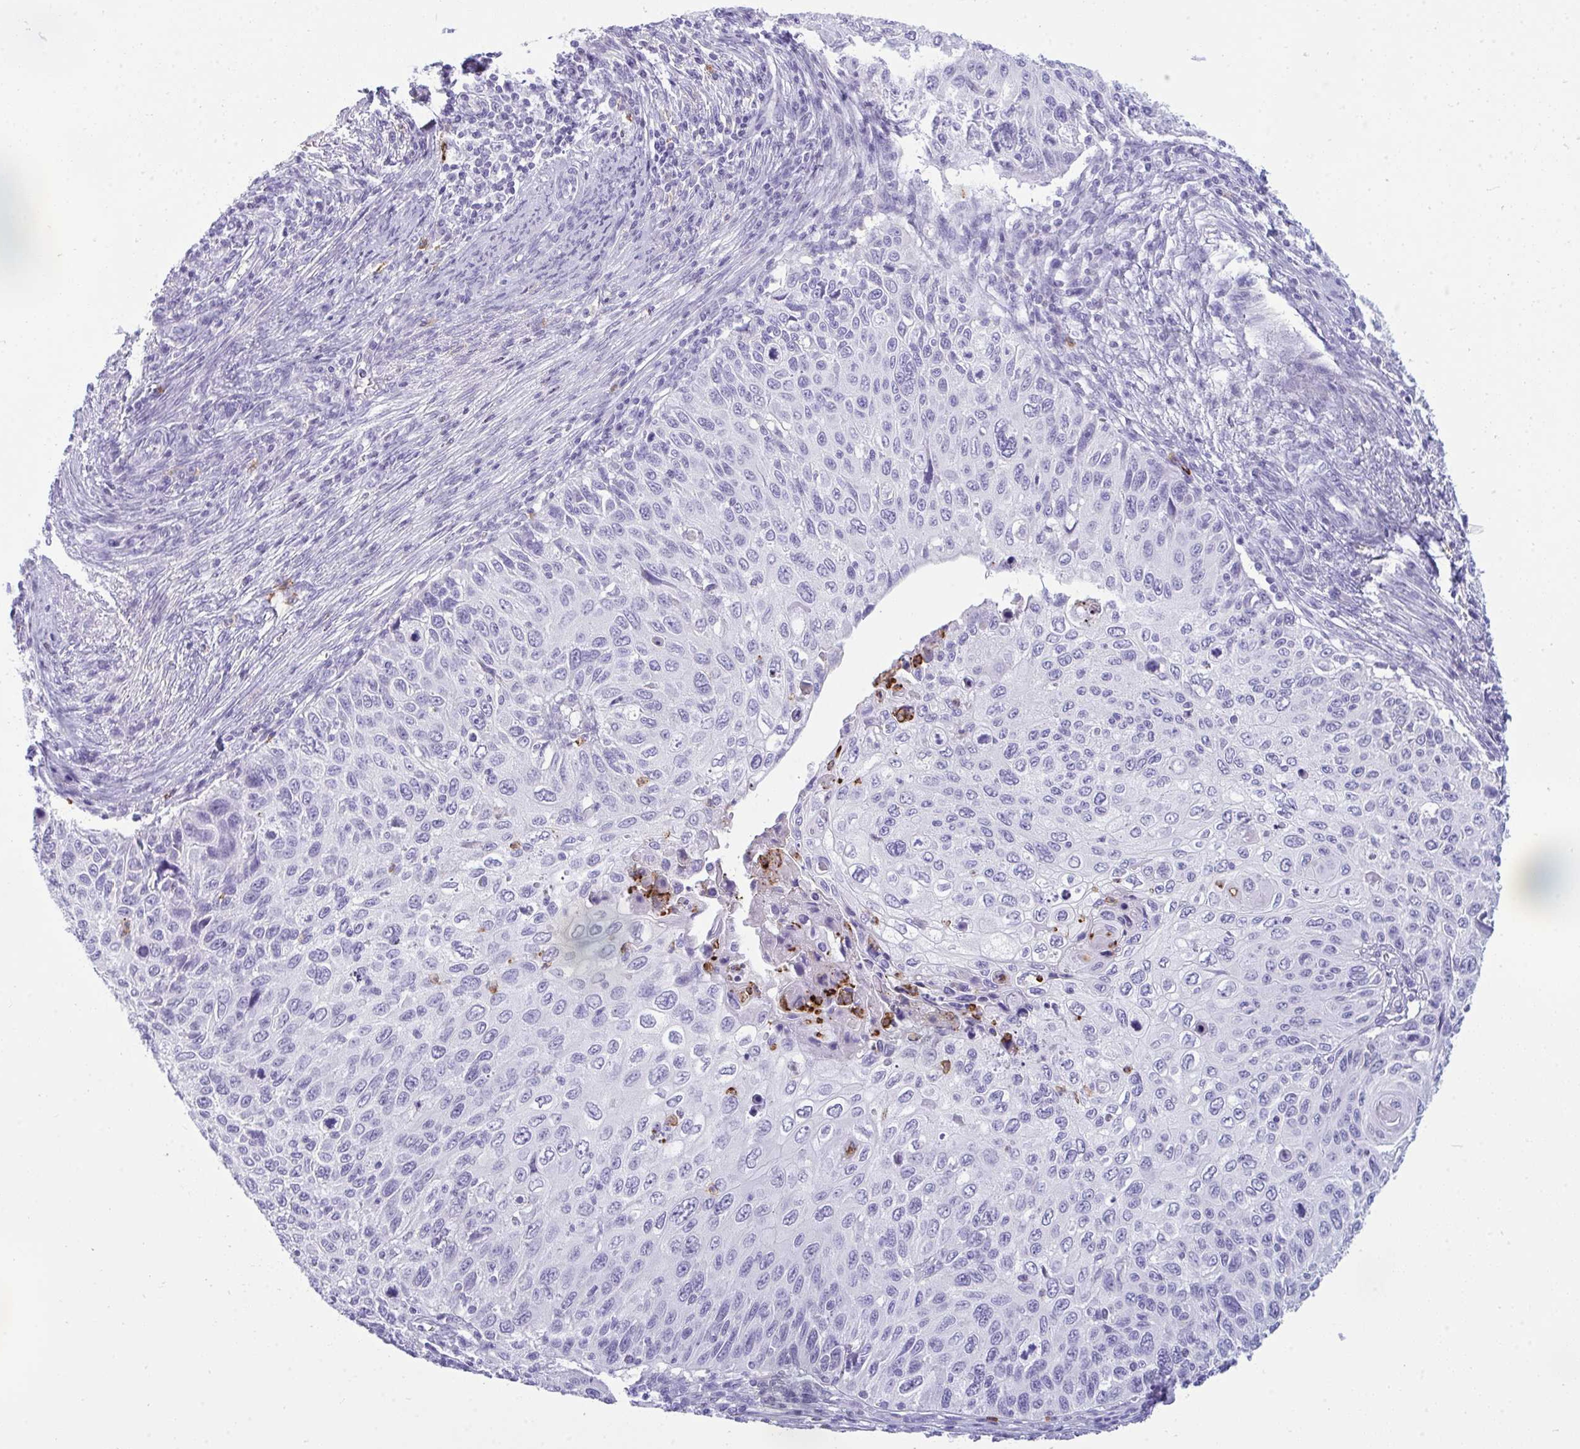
{"staining": {"intensity": "negative", "quantity": "none", "location": "none"}, "tissue": "cervical cancer", "cell_type": "Tumor cells", "image_type": "cancer", "snomed": [{"axis": "morphology", "description": "Squamous cell carcinoma, NOS"}, {"axis": "topography", "description": "Cervix"}], "caption": "DAB immunohistochemical staining of cervical cancer (squamous cell carcinoma) reveals no significant positivity in tumor cells.", "gene": "ARHGAP42", "patient": {"sex": "female", "age": 70}}